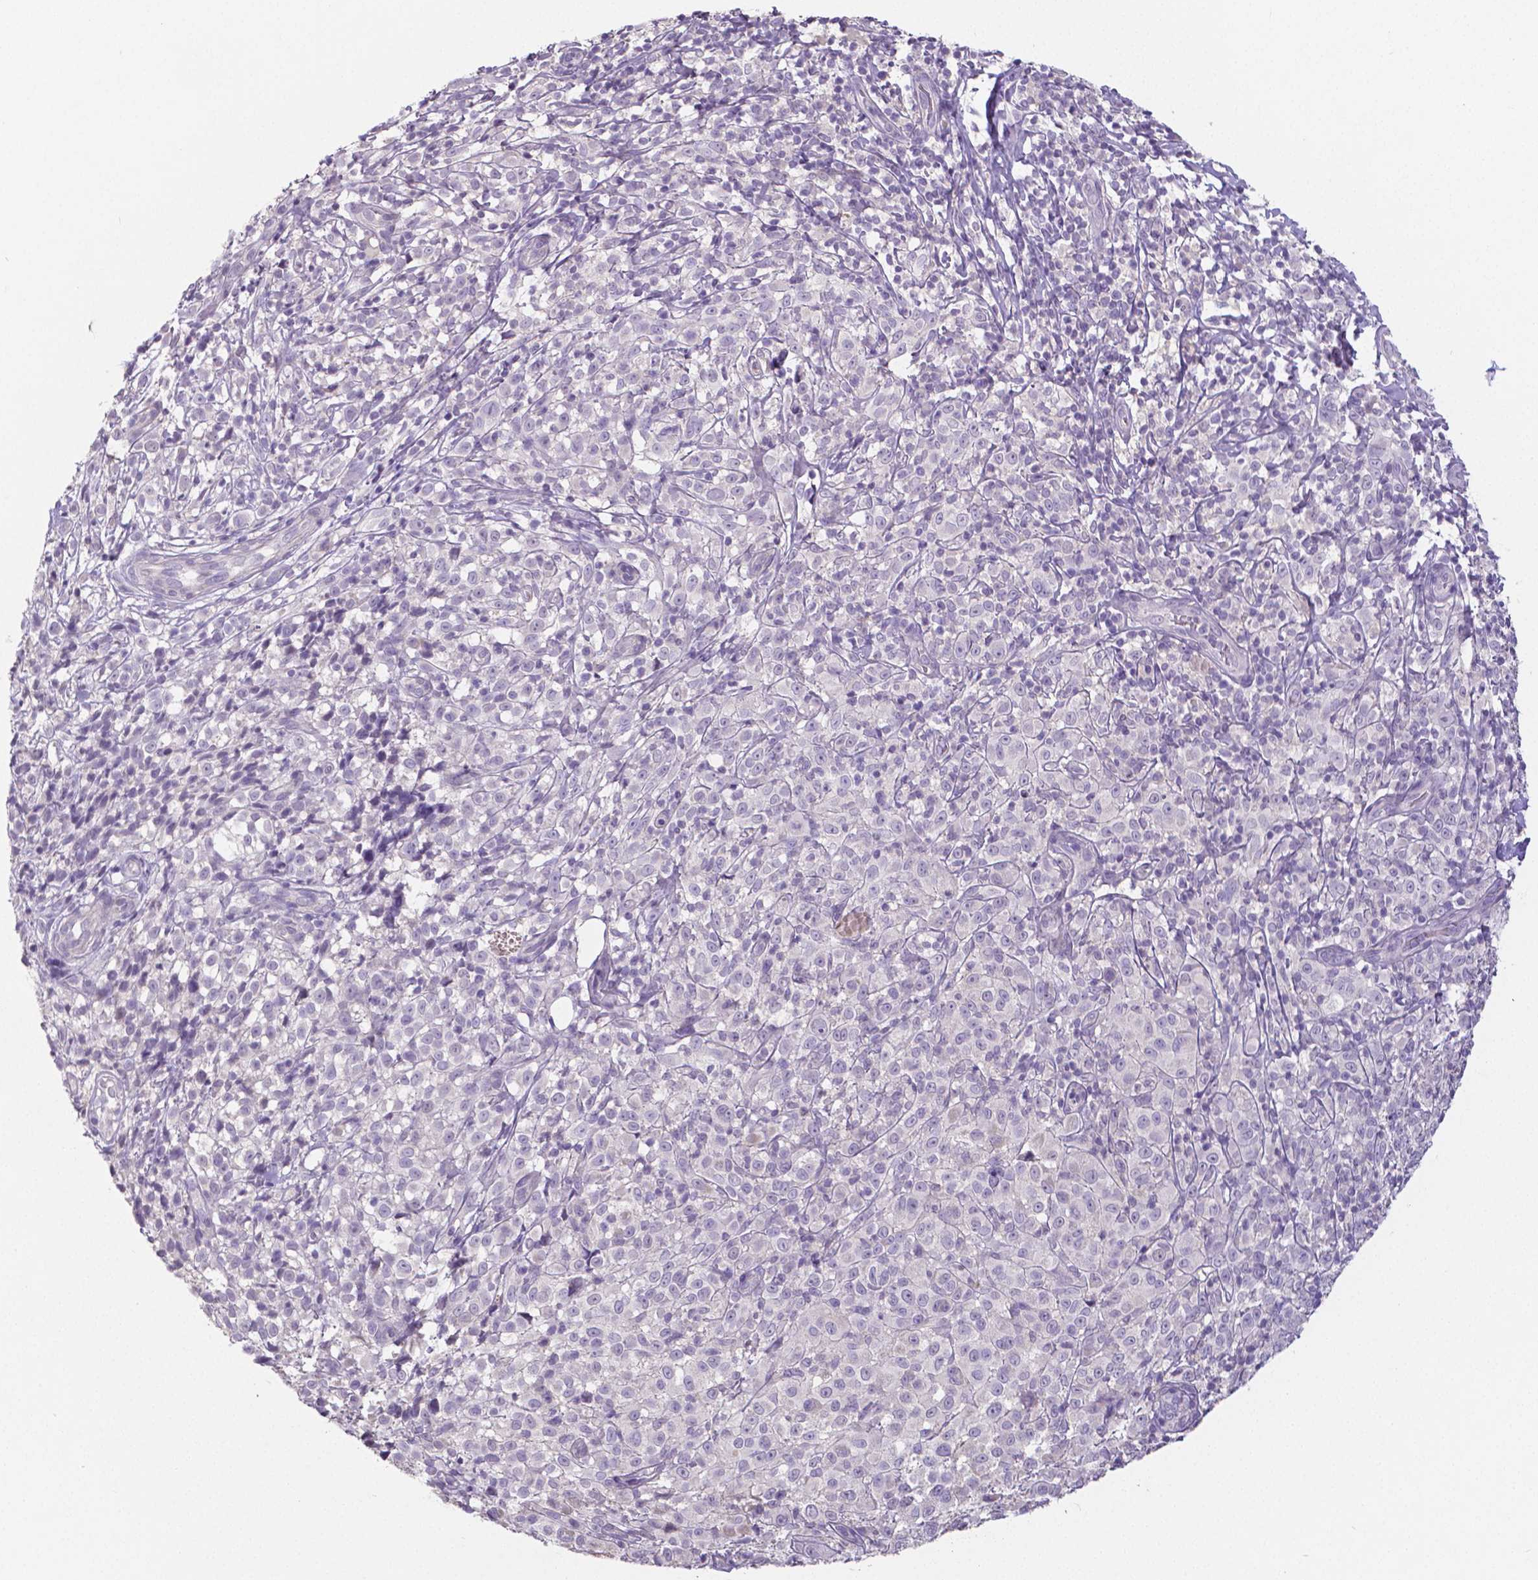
{"staining": {"intensity": "negative", "quantity": "none", "location": "none"}, "tissue": "melanoma", "cell_type": "Tumor cells", "image_type": "cancer", "snomed": [{"axis": "morphology", "description": "Malignant melanoma, NOS"}, {"axis": "topography", "description": "Skin"}], "caption": "High magnification brightfield microscopy of melanoma stained with DAB (3,3'-diaminobenzidine) (brown) and counterstained with hematoxylin (blue): tumor cells show no significant staining.", "gene": "CRMP1", "patient": {"sex": "male", "age": 85}}